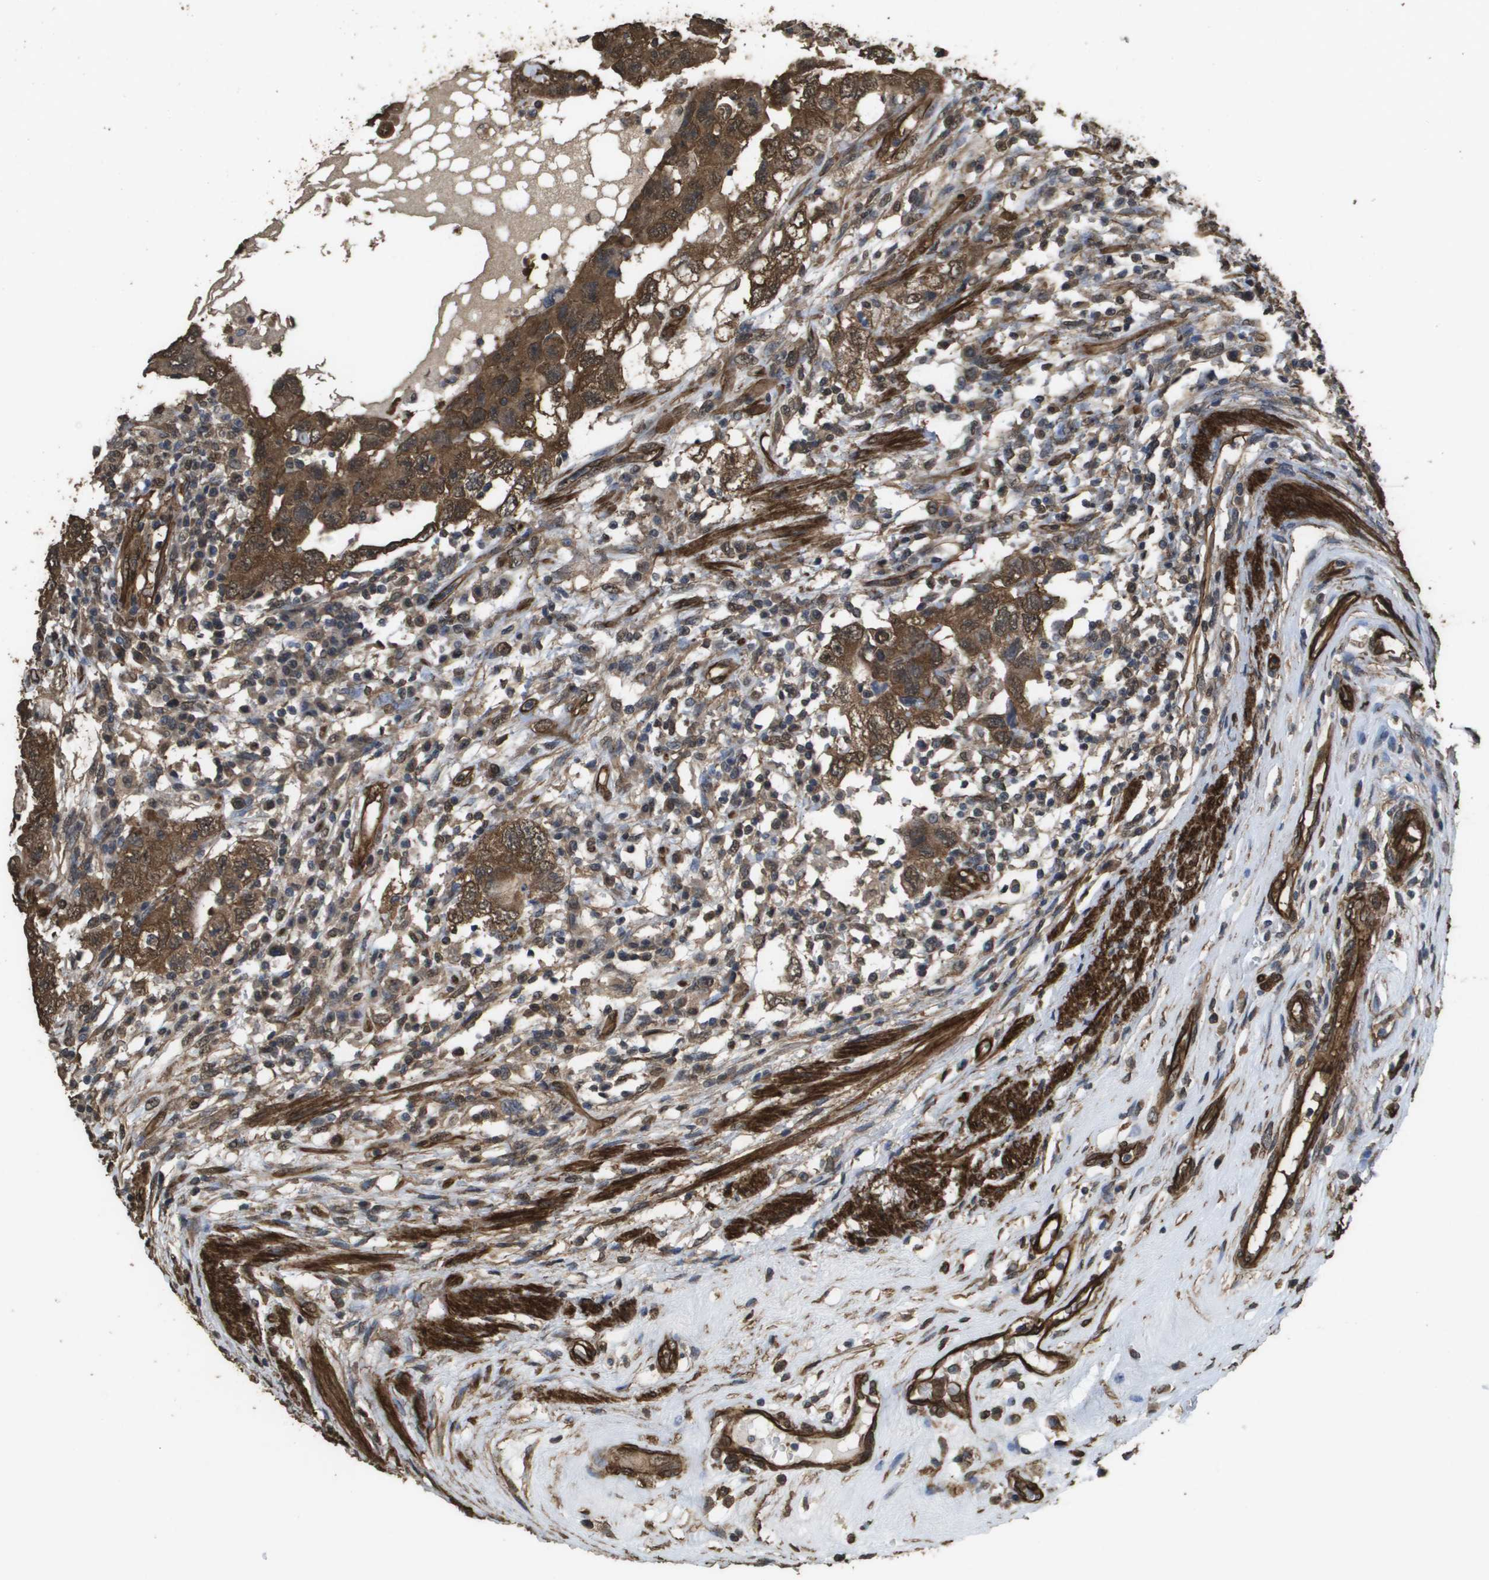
{"staining": {"intensity": "strong", "quantity": ">75%", "location": "cytoplasmic/membranous,nuclear"}, "tissue": "testis cancer", "cell_type": "Tumor cells", "image_type": "cancer", "snomed": [{"axis": "morphology", "description": "Carcinoma, Embryonal, NOS"}, {"axis": "topography", "description": "Testis"}], "caption": "Strong cytoplasmic/membranous and nuclear expression for a protein is present in approximately >75% of tumor cells of testis cancer using immunohistochemistry.", "gene": "AAMP", "patient": {"sex": "male", "age": 26}}